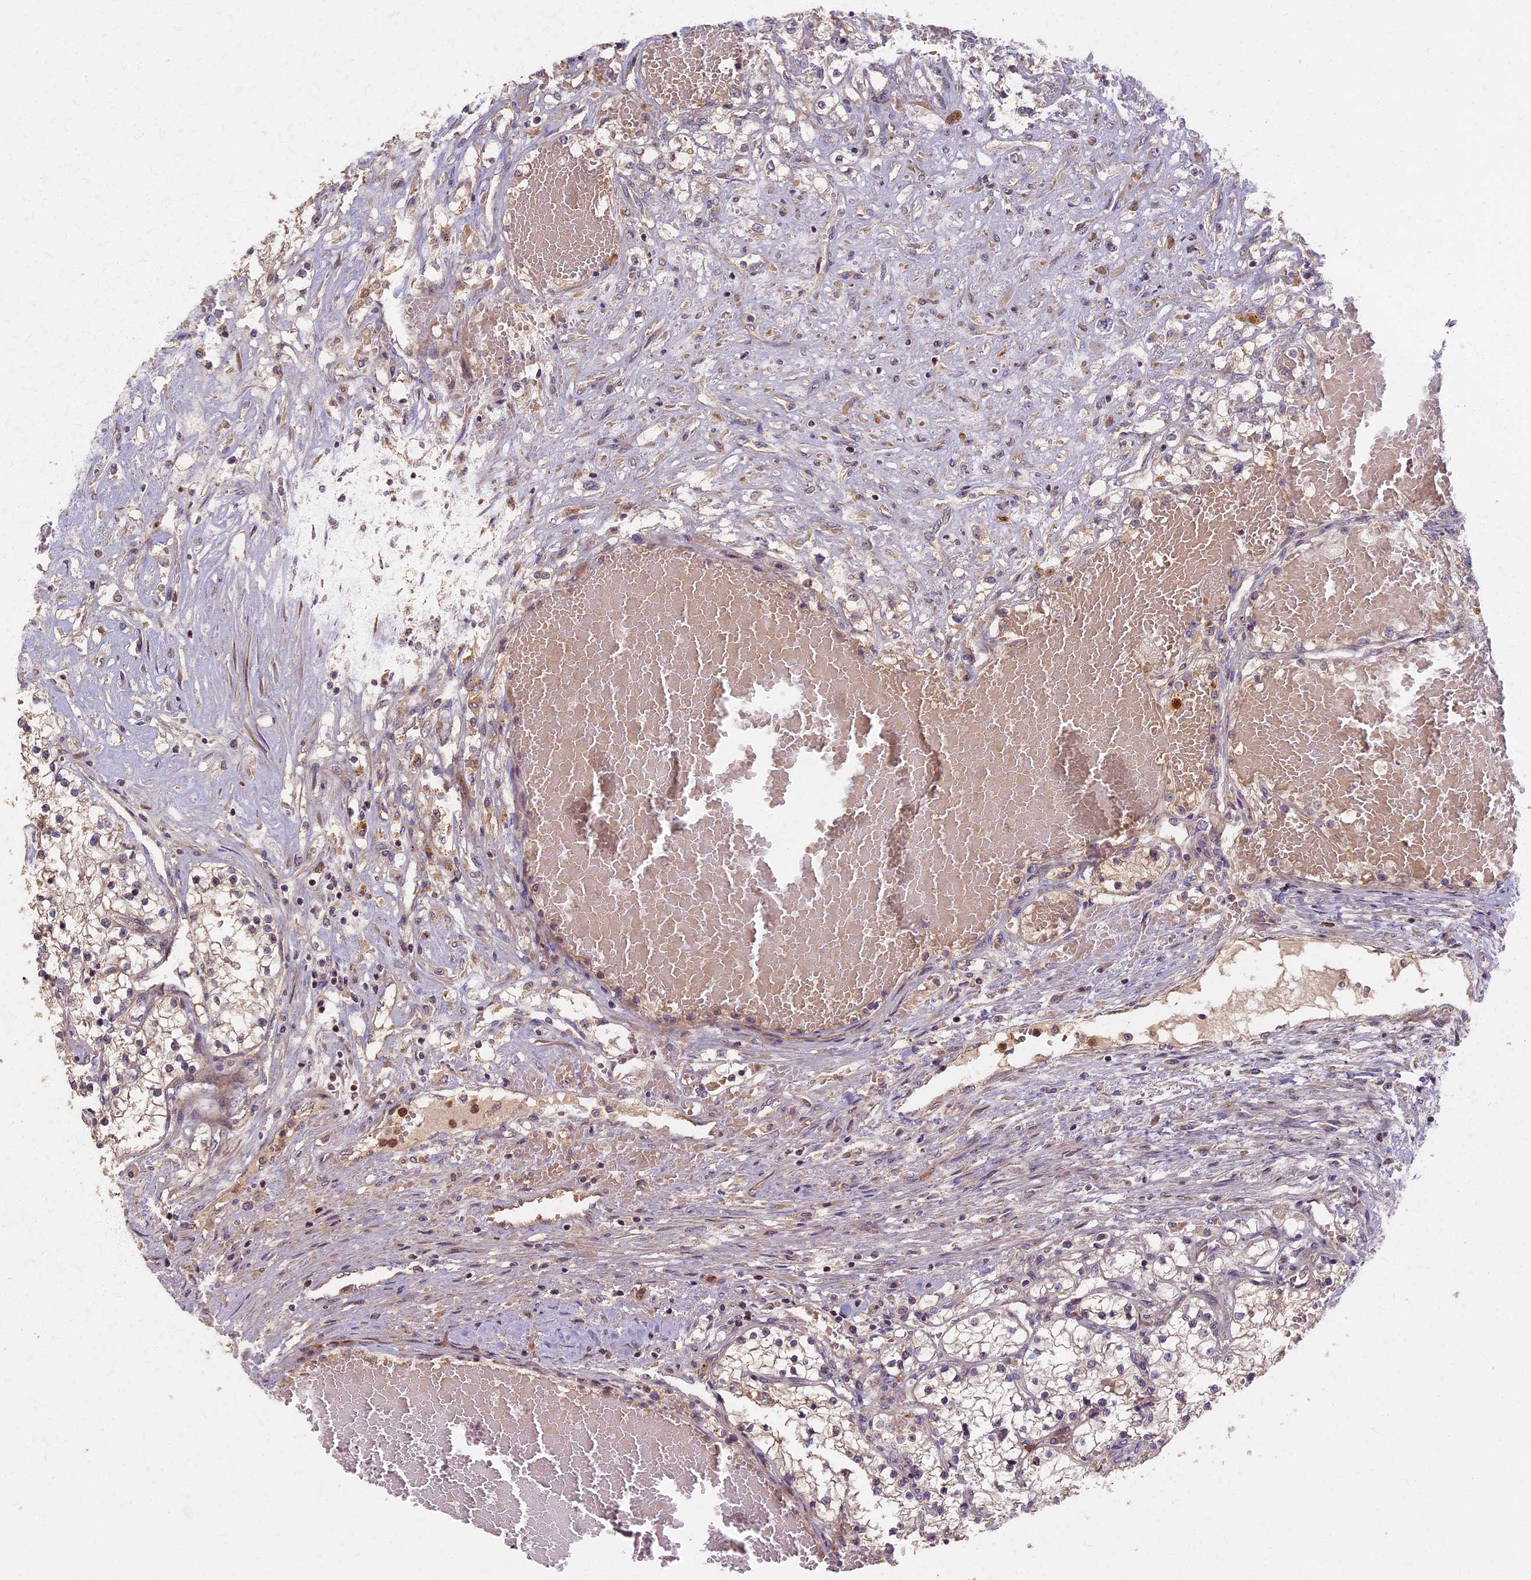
{"staining": {"intensity": "weak", "quantity": "<25%", "location": "cytoplasmic/membranous"}, "tissue": "renal cancer", "cell_type": "Tumor cells", "image_type": "cancer", "snomed": [{"axis": "morphology", "description": "Normal tissue, NOS"}, {"axis": "morphology", "description": "Adenocarcinoma, NOS"}, {"axis": "topography", "description": "Kidney"}], "caption": "High magnification brightfield microscopy of adenocarcinoma (renal) stained with DAB (brown) and counterstained with hematoxylin (blue): tumor cells show no significant expression.", "gene": "AP4E1", "patient": {"sex": "male", "age": 68}}